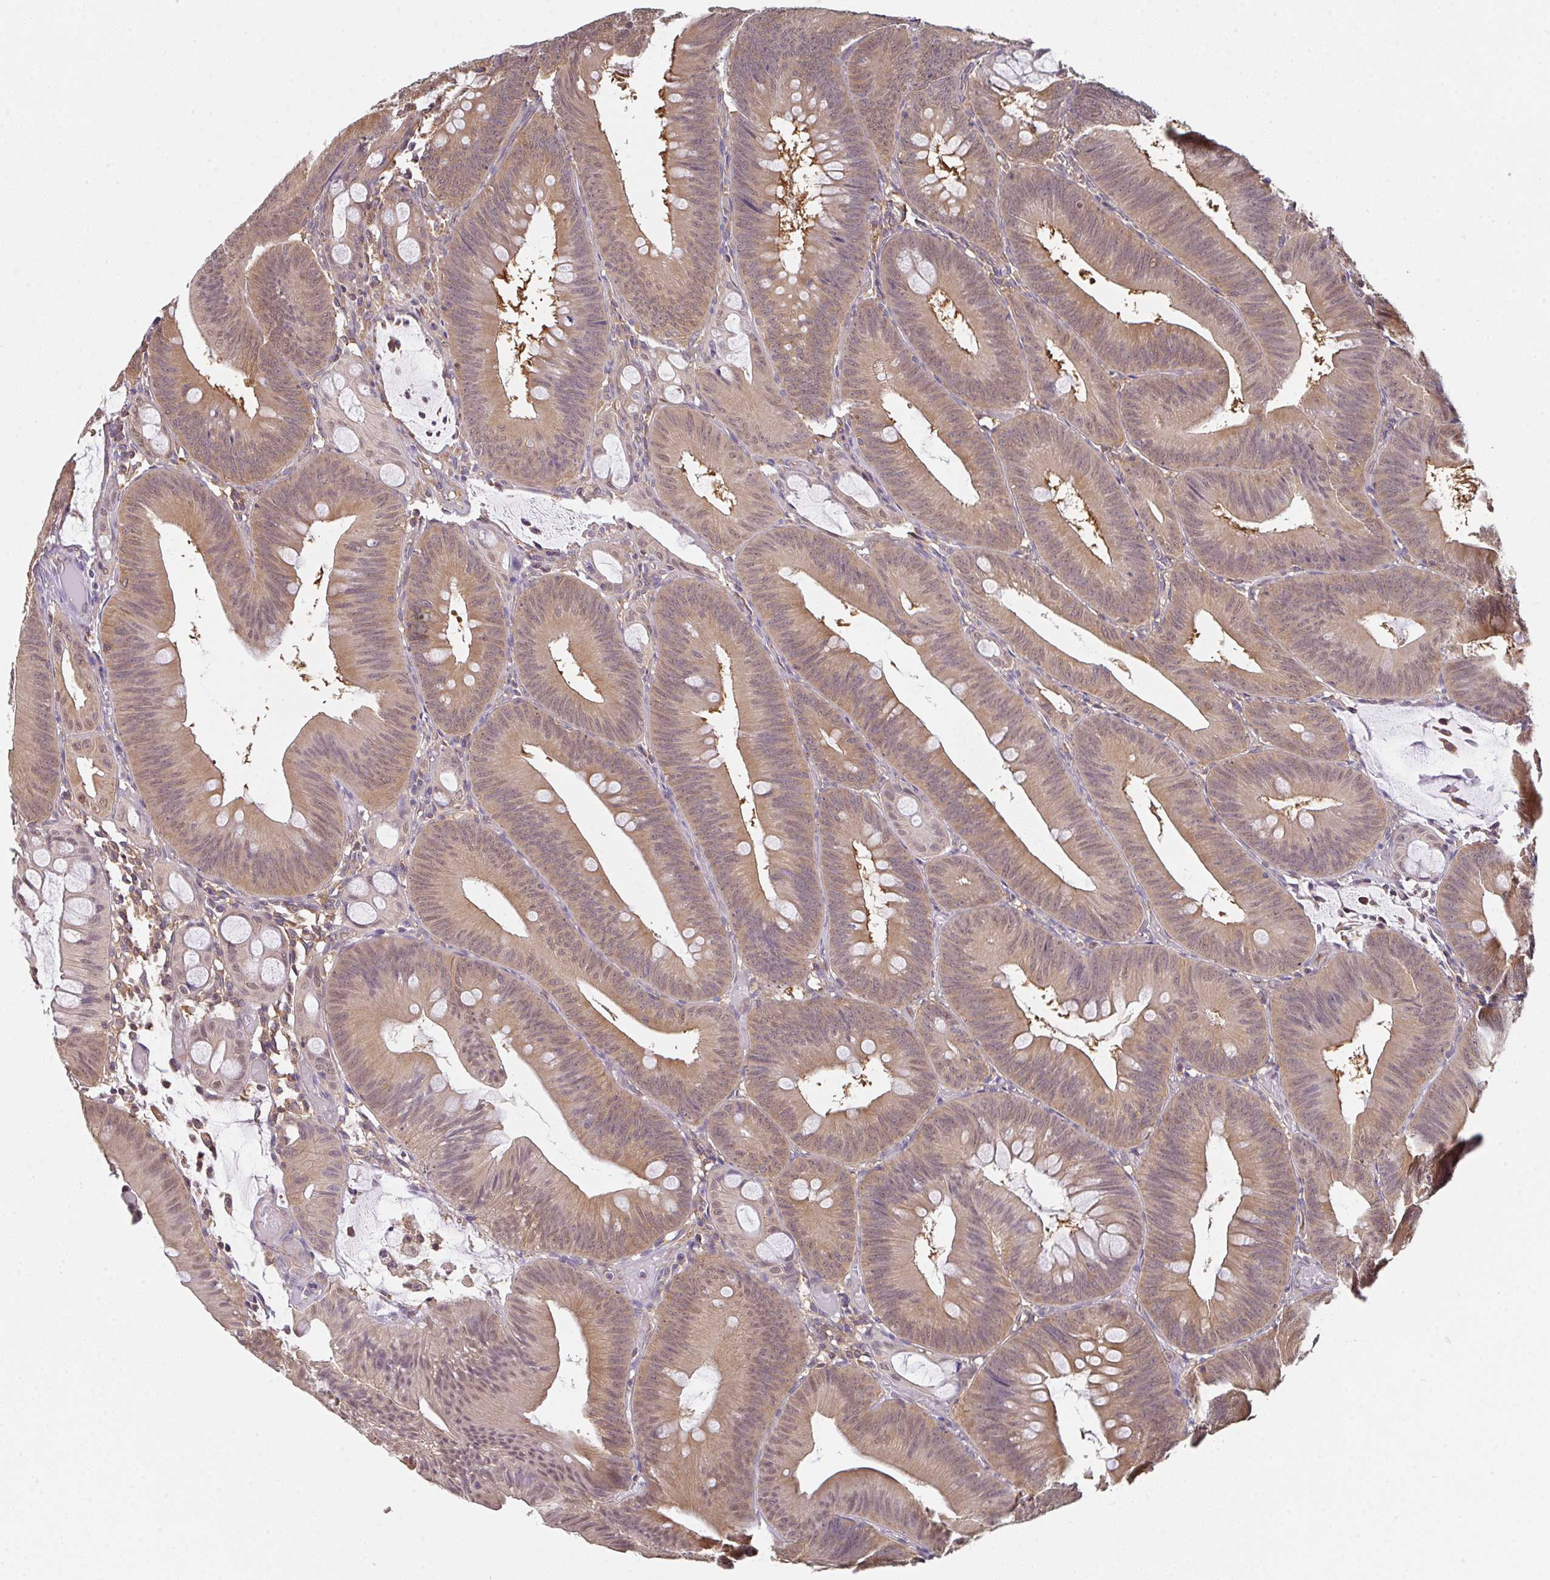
{"staining": {"intensity": "moderate", "quantity": ">75%", "location": "cytoplasmic/membranous"}, "tissue": "colorectal cancer", "cell_type": "Tumor cells", "image_type": "cancer", "snomed": [{"axis": "morphology", "description": "Adenocarcinoma, NOS"}, {"axis": "topography", "description": "Colon"}], "caption": "Immunohistochemical staining of human colorectal adenocarcinoma demonstrates moderate cytoplasmic/membranous protein staining in about >75% of tumor cells. (brown staining indicates protein expression, while blue staining denotes nuclei).", "gene": "TMEM229A", "patient": {"sex": "male", "age": 84}}